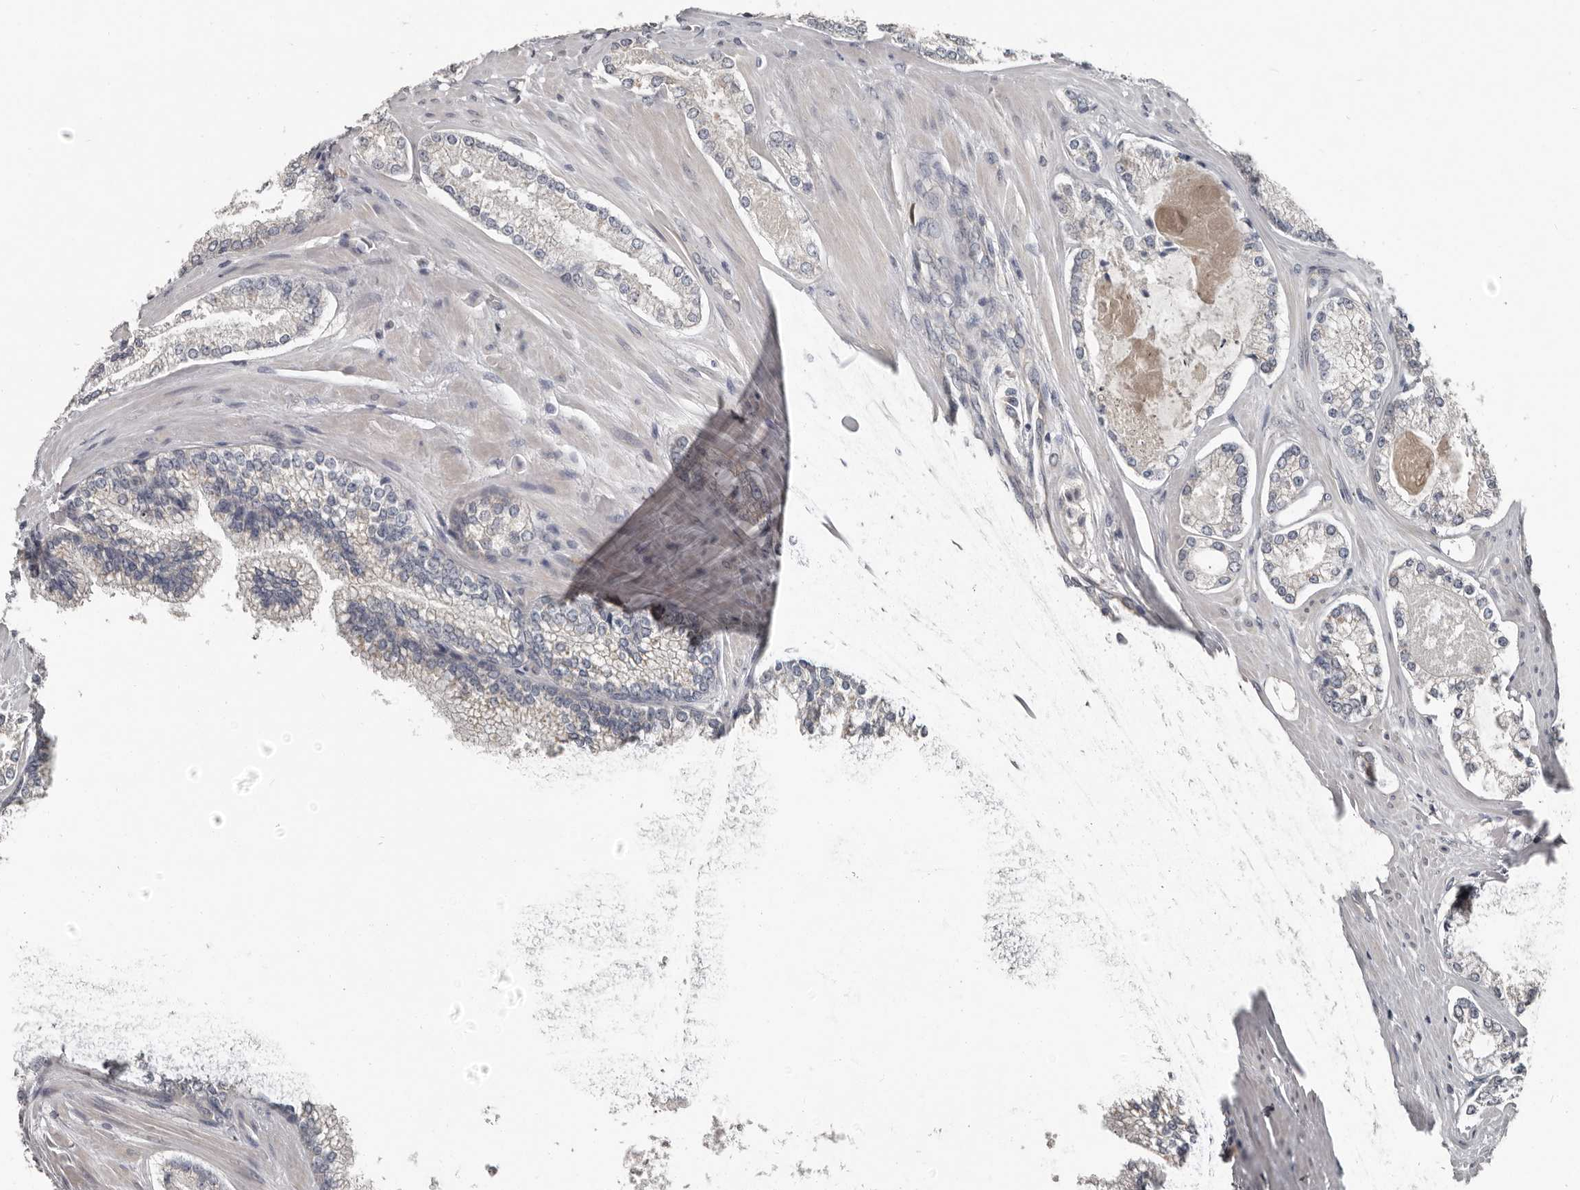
{"staining": {"intensity": "negative", "quantity": "none", "location": "none"}, "tissue": "prostate cancer", "cell_type": "Tumor cells", "image_type": "cancer", "snomed": [{"axis": "morphology", "description": "Adenocarcinoma, High grade"}, {"axis": "topography", "description": "Prostate"}], "caption": "IHC image of human high-grade adenocarcinoma (prostate) stained for a protein (brown), which shows no staining in tumor cells.", "gene": "CA6", "patient": {"sex": "male", "age": 73}}